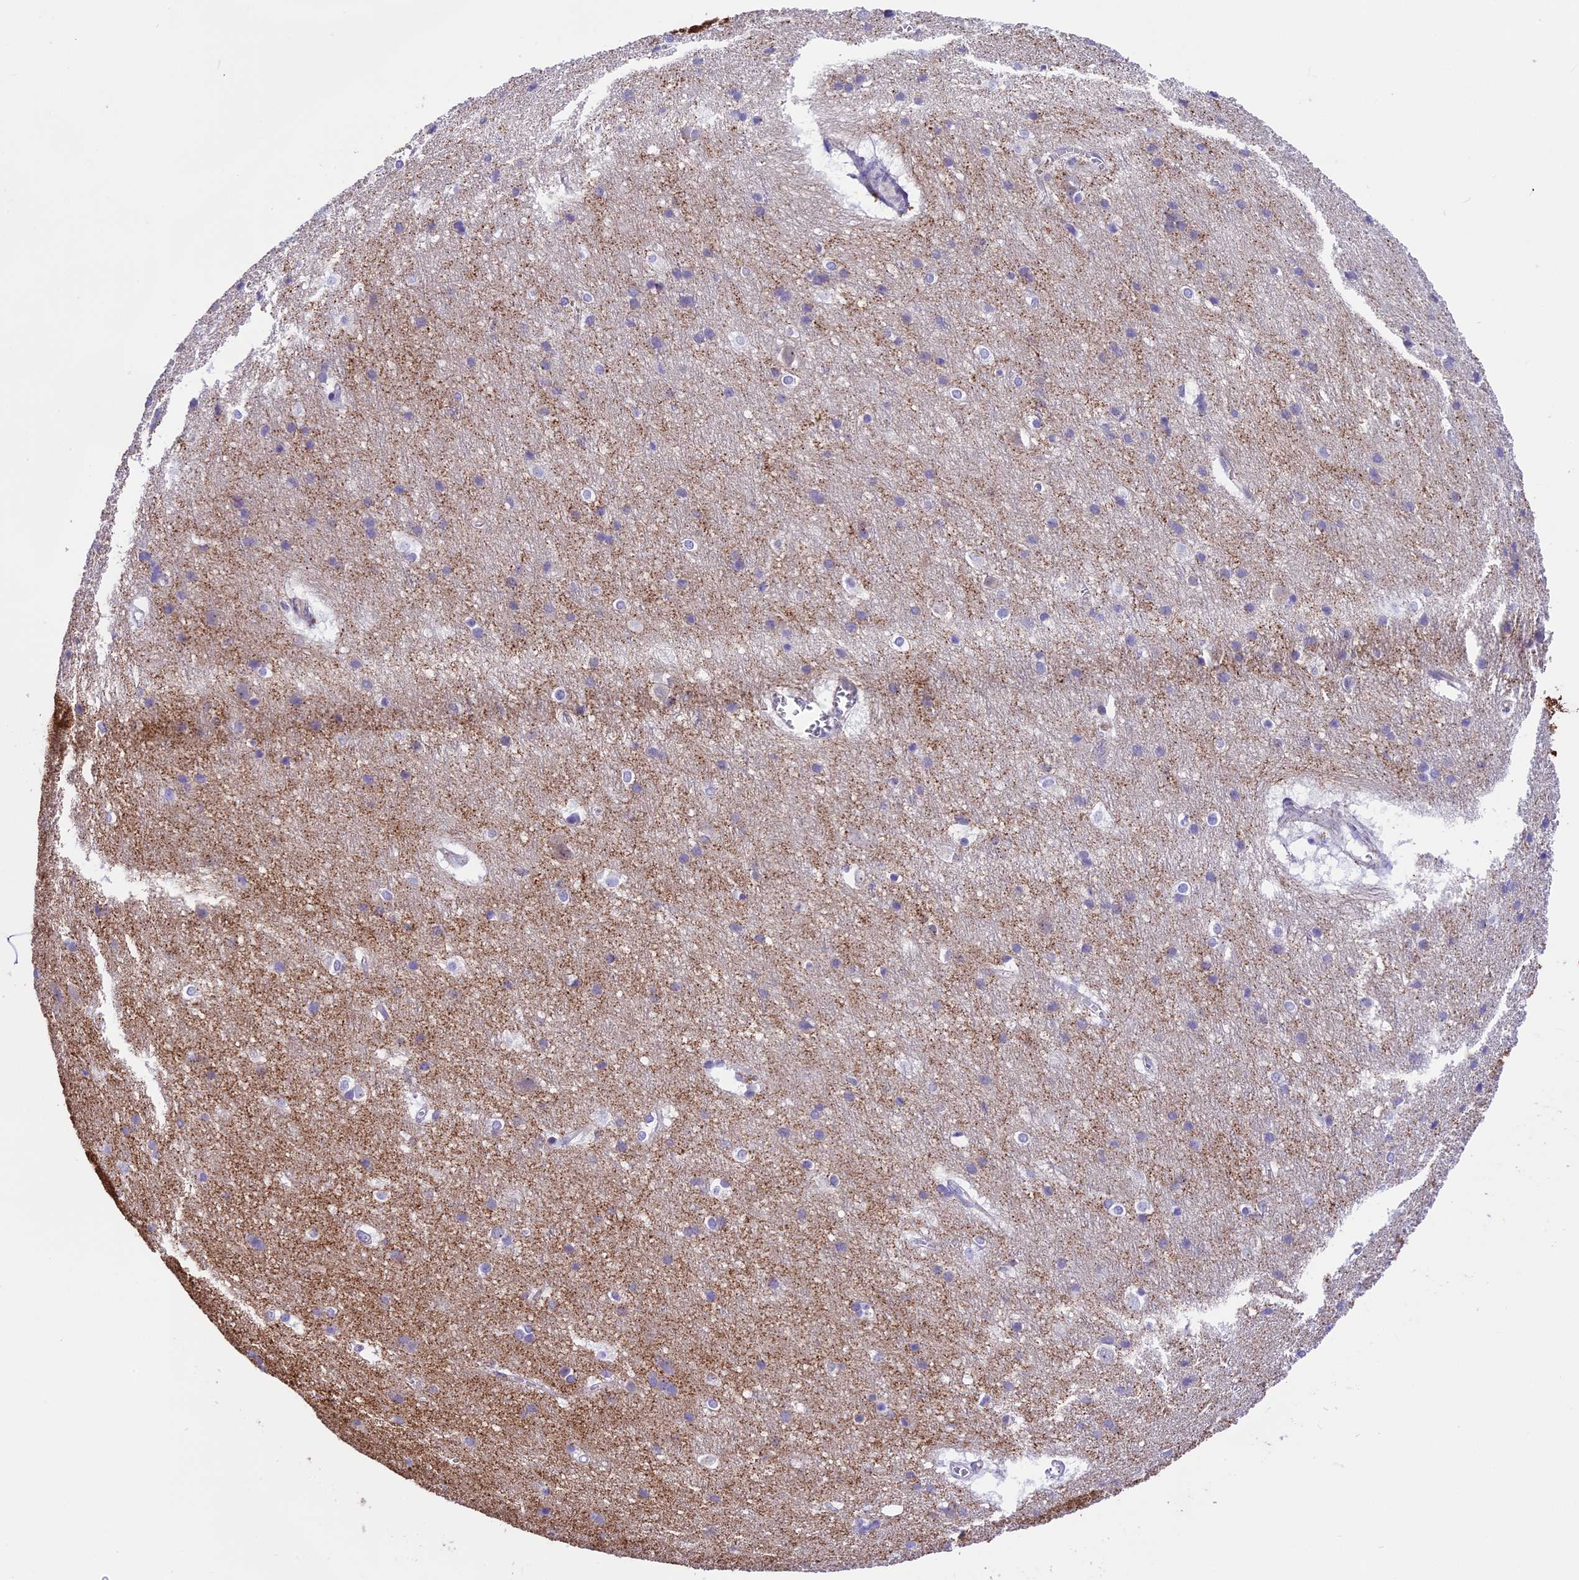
{"staining": {"intensity": "negative", "quantity": "none", "location": "none"}, "tissue": "cerebral cortex", "cell_type": "Endothelial cells", "image_type": "normal", "snomed": [{"axis": "morphology", "description": "Normal tissue, NOS"}, {"axis": "topography", "description": "Cerebral cortex"}], "caption": "This is a micrograph of immunohistochemistry staining of unremarkable cerebral cortex, which shows no staining in endothelial cells.", "gene": "PRR15", "patient": {"sex": "male", "age": 54}}